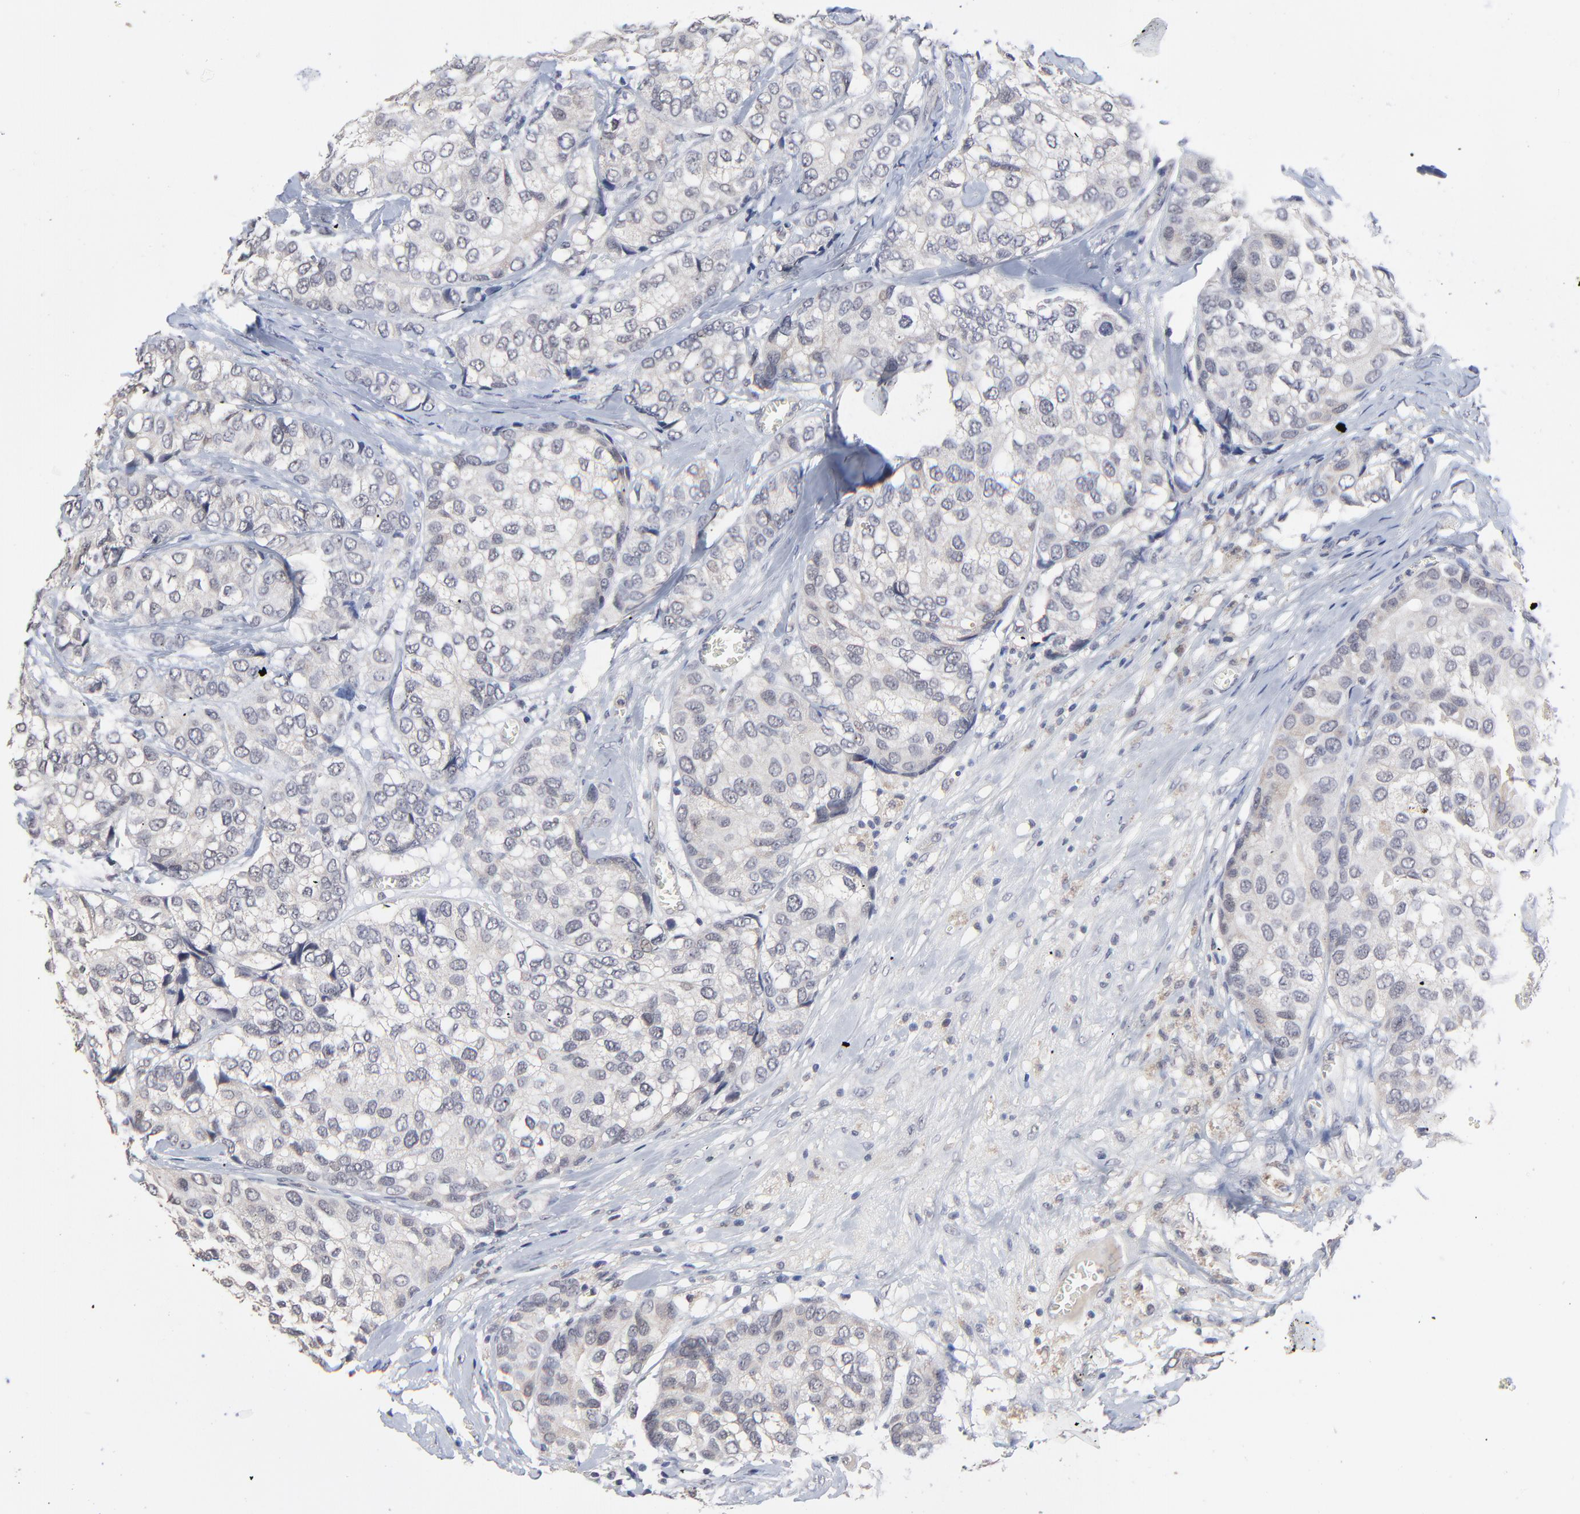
{"staining": {"intensity": "weak", "quantity": ">75%", "location": "cytoplasmic/membranous"}, "tissue": "breast cancer", "cell_type": "Tumor cells", "image_type": "cancer", "snomed": [{"axis": "morphology", "description": "Duct carcinoma"}, {"axis": "topography", "description": "Breast"}], "caption": "This histopathology image shows immunohistochemistry (IHC) staining of breast cancer, with low weak cytoplasmic/membranous expression in approximately >75% of tumor cells.", "gene": "FAM199X", "patient": {"sex": "female", "age": 68}}